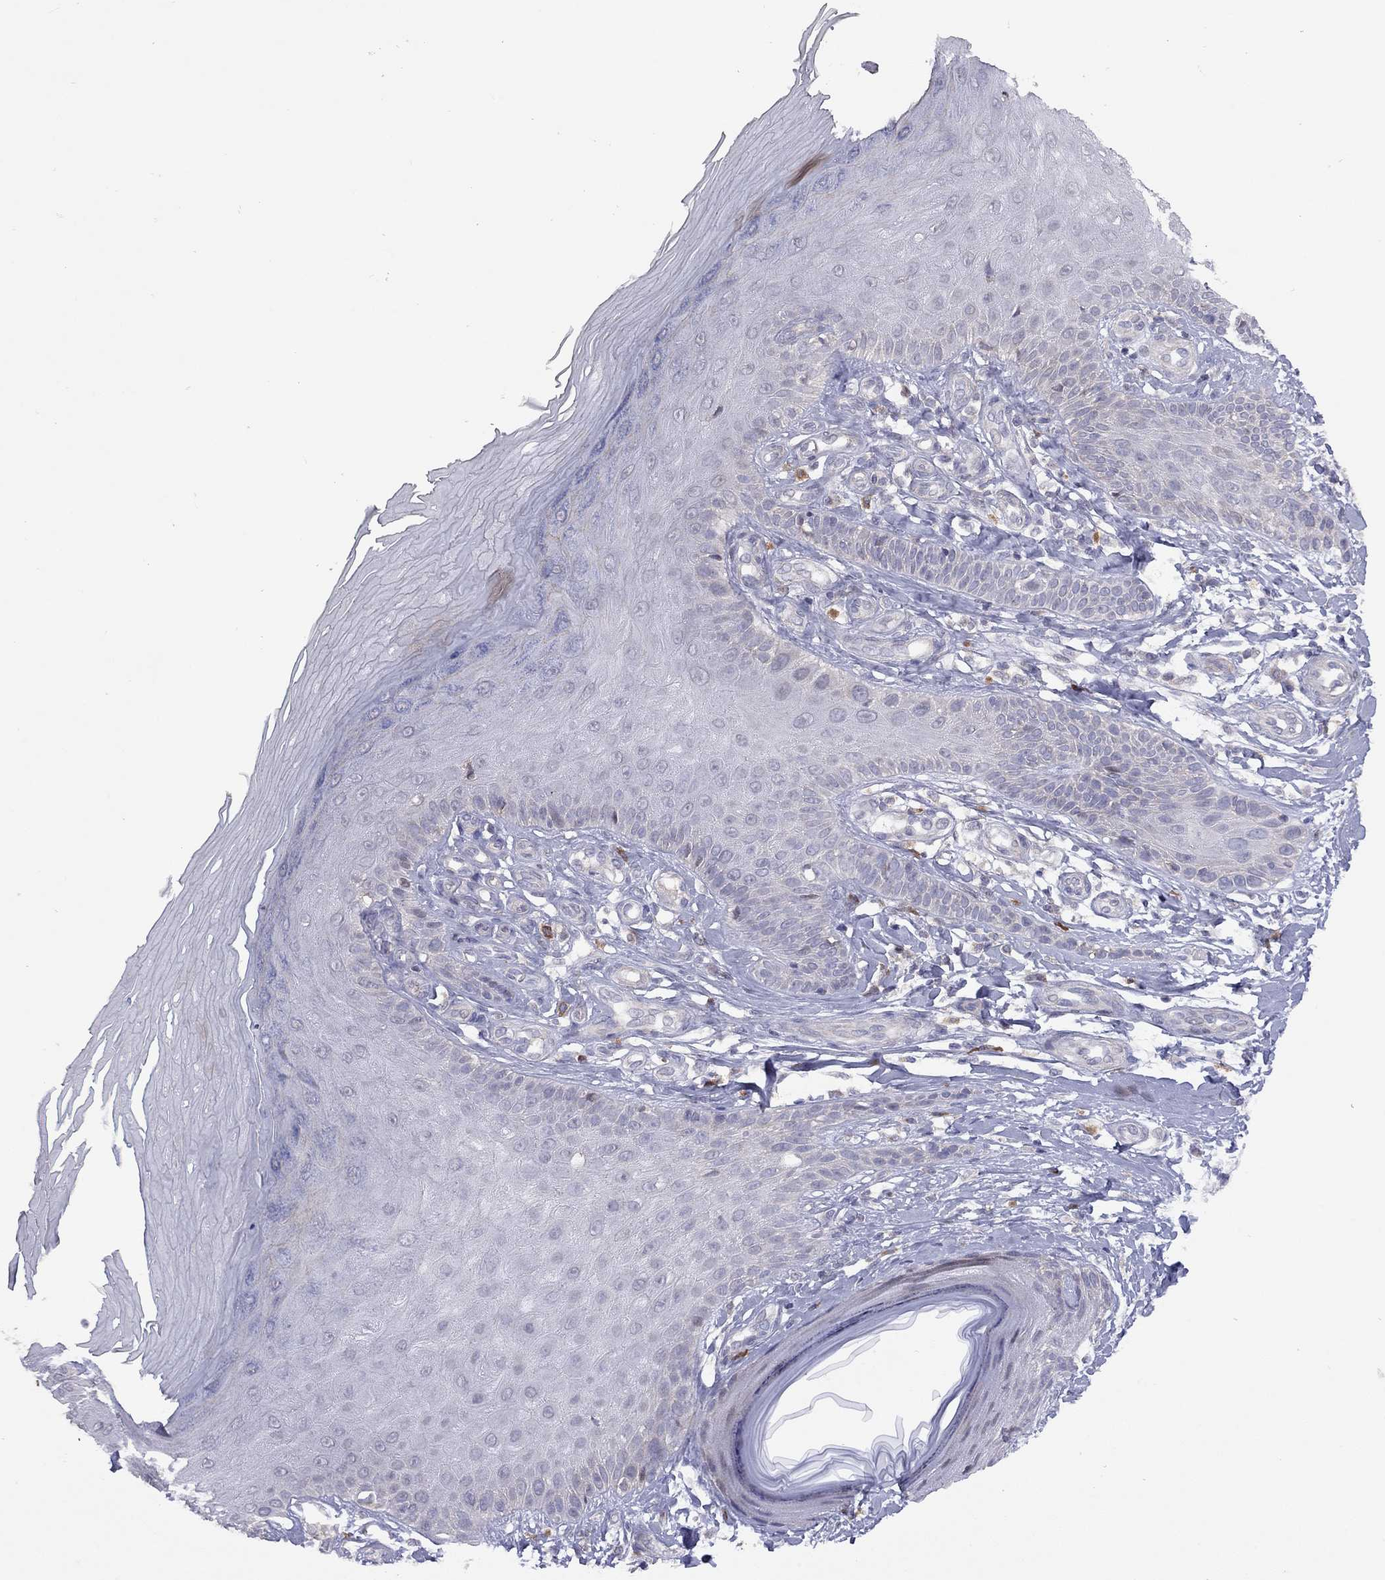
{"staining": {"intensity": "negative", "quantity": "none", "location": "none"}, "tissue": "skin", "cell_type": "Fibroblasts", "image_type": "normal", "snomed": [{"axis": "morphology", "description": "Normal tissue, NOS"}, {"axis": "morphology", "description": "Inflammation, NOS"}, {"axis": "morphology", "description": "Fibrosis, NOS"}, {"axis": "topography", "description": "Skin"}], "caption": "The IHC histopathology image has no significant expression in fibroblasts of skin. (Stains: DAB immunohistochemistry with hematoxylin counter stain, Microscopy: brightfield microscopy at high magnification).", "gene": "SYTL2", "patient": {"sex": "male", "age": 71}}